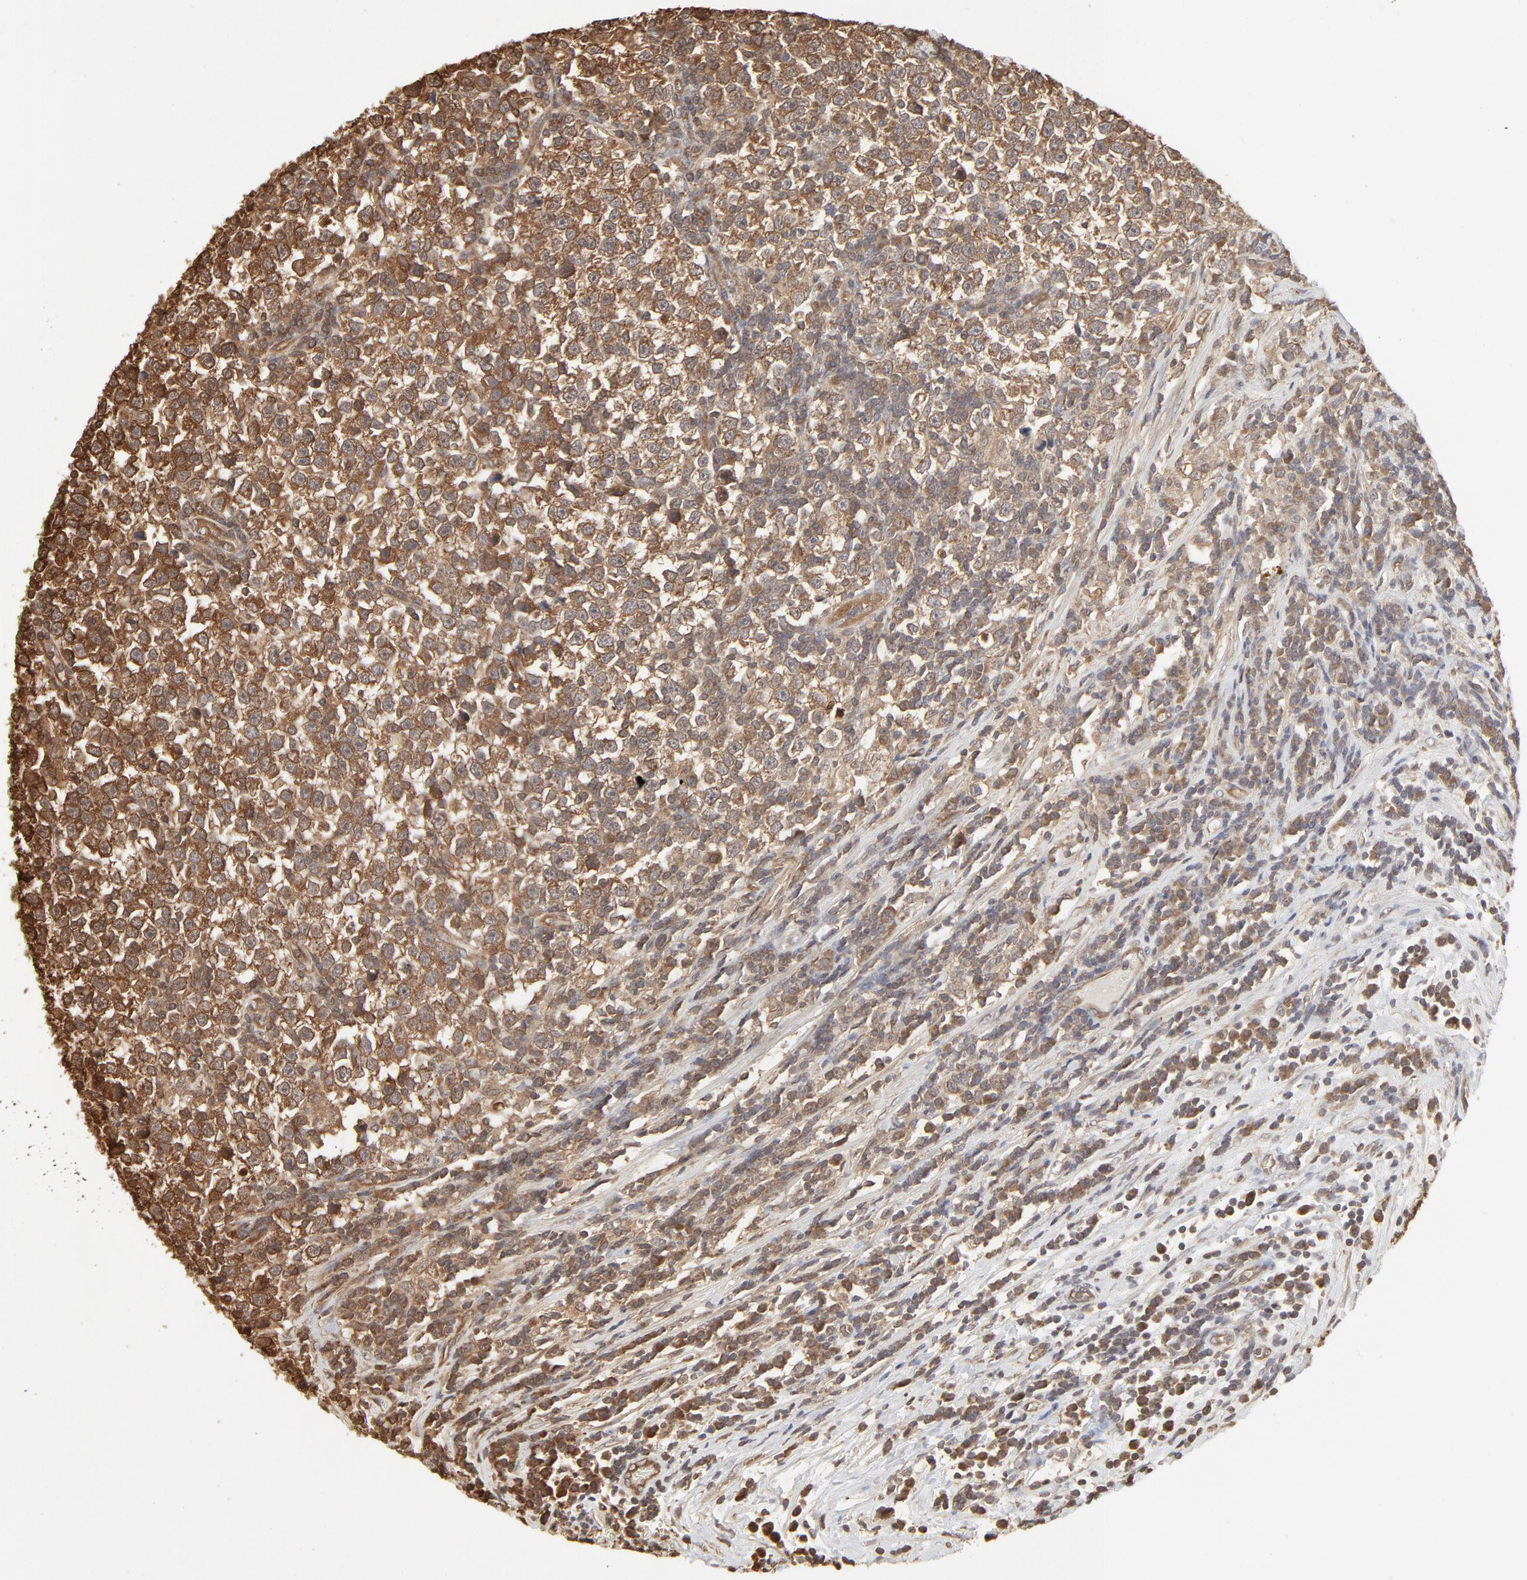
{"staining": {"intensity": "moderate", "quantity": ">75%", "location": "cytoplasmic/membranous"}, "tissue": "testis cancer", "cell_type": "Tumor cells", "image_type": "cancer", "snomed": [{"axis": "morphology", "description": "Seminoma, NOS"}, {"axis": "topography", "description": "Testis"}], "caption": "An image of human seminoma (testis) stained for a protein exhibits moderate cytoplasmic/membranous brown staining in tumor cells. (Brightfield microscopy of DAB IHC at high magnification).", "gene": "PPP2CA", "patient": {"sex": "male", "age": 43}}